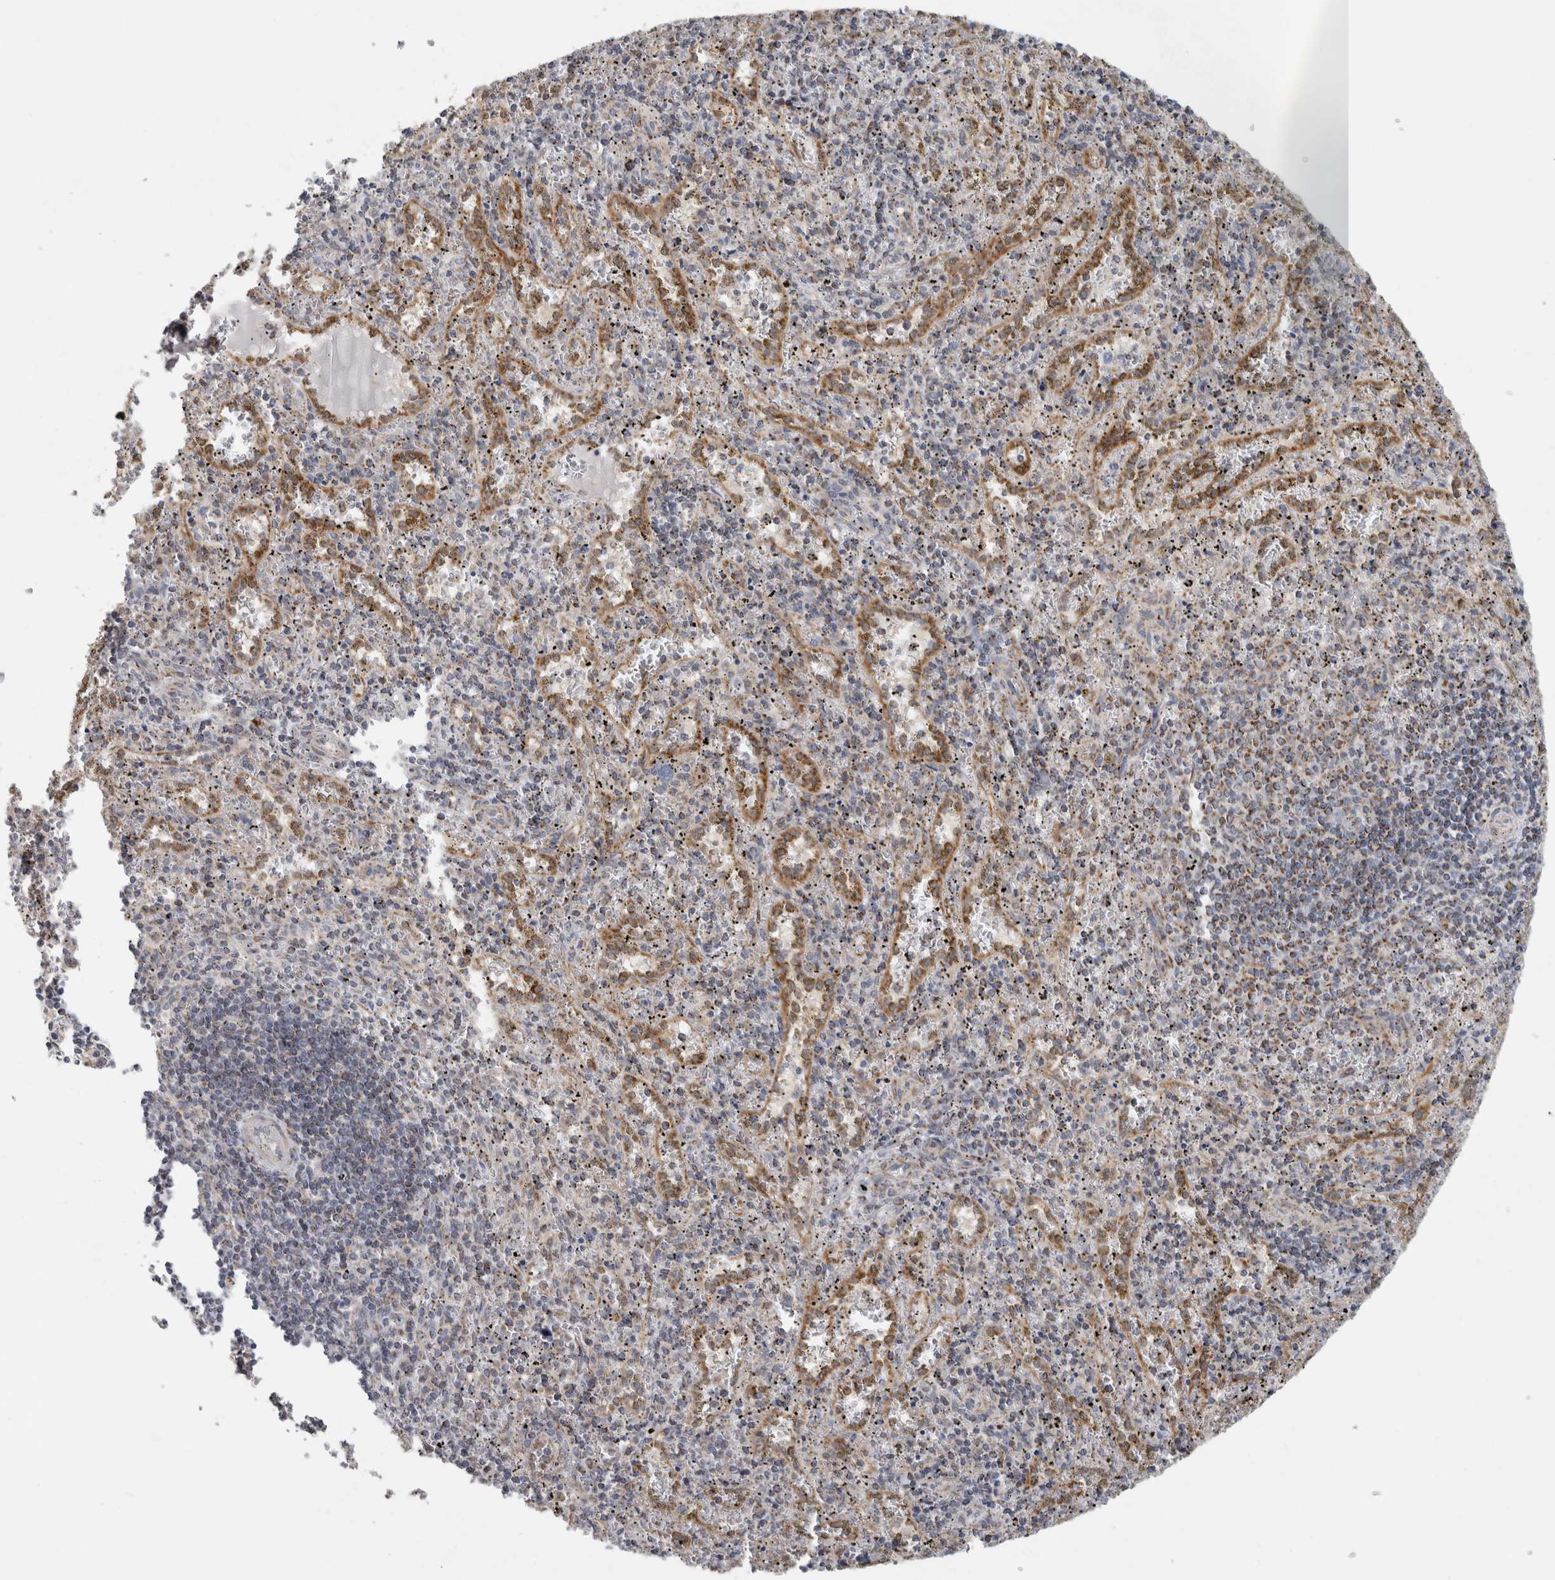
{"staining": {"intensity": "negative", "quantity": "none", "location": "none"}, "tissue": "spleen", "cell_type": "Cells in red pulp", "image_type": "normal", "snomed": [{"axis": "morphology", "description": "Normal tissue, NOS"}, {"axis": "topography", "description": "Spleen"}], "caption": "A high-resolution histopathology image shows immunohistochemistry staining of unremarkable spleen, which demonstrates no significant positivity in cells in red pulp.", "gene": "RAB18", "patient": {"sex": "male", "age": 11}}